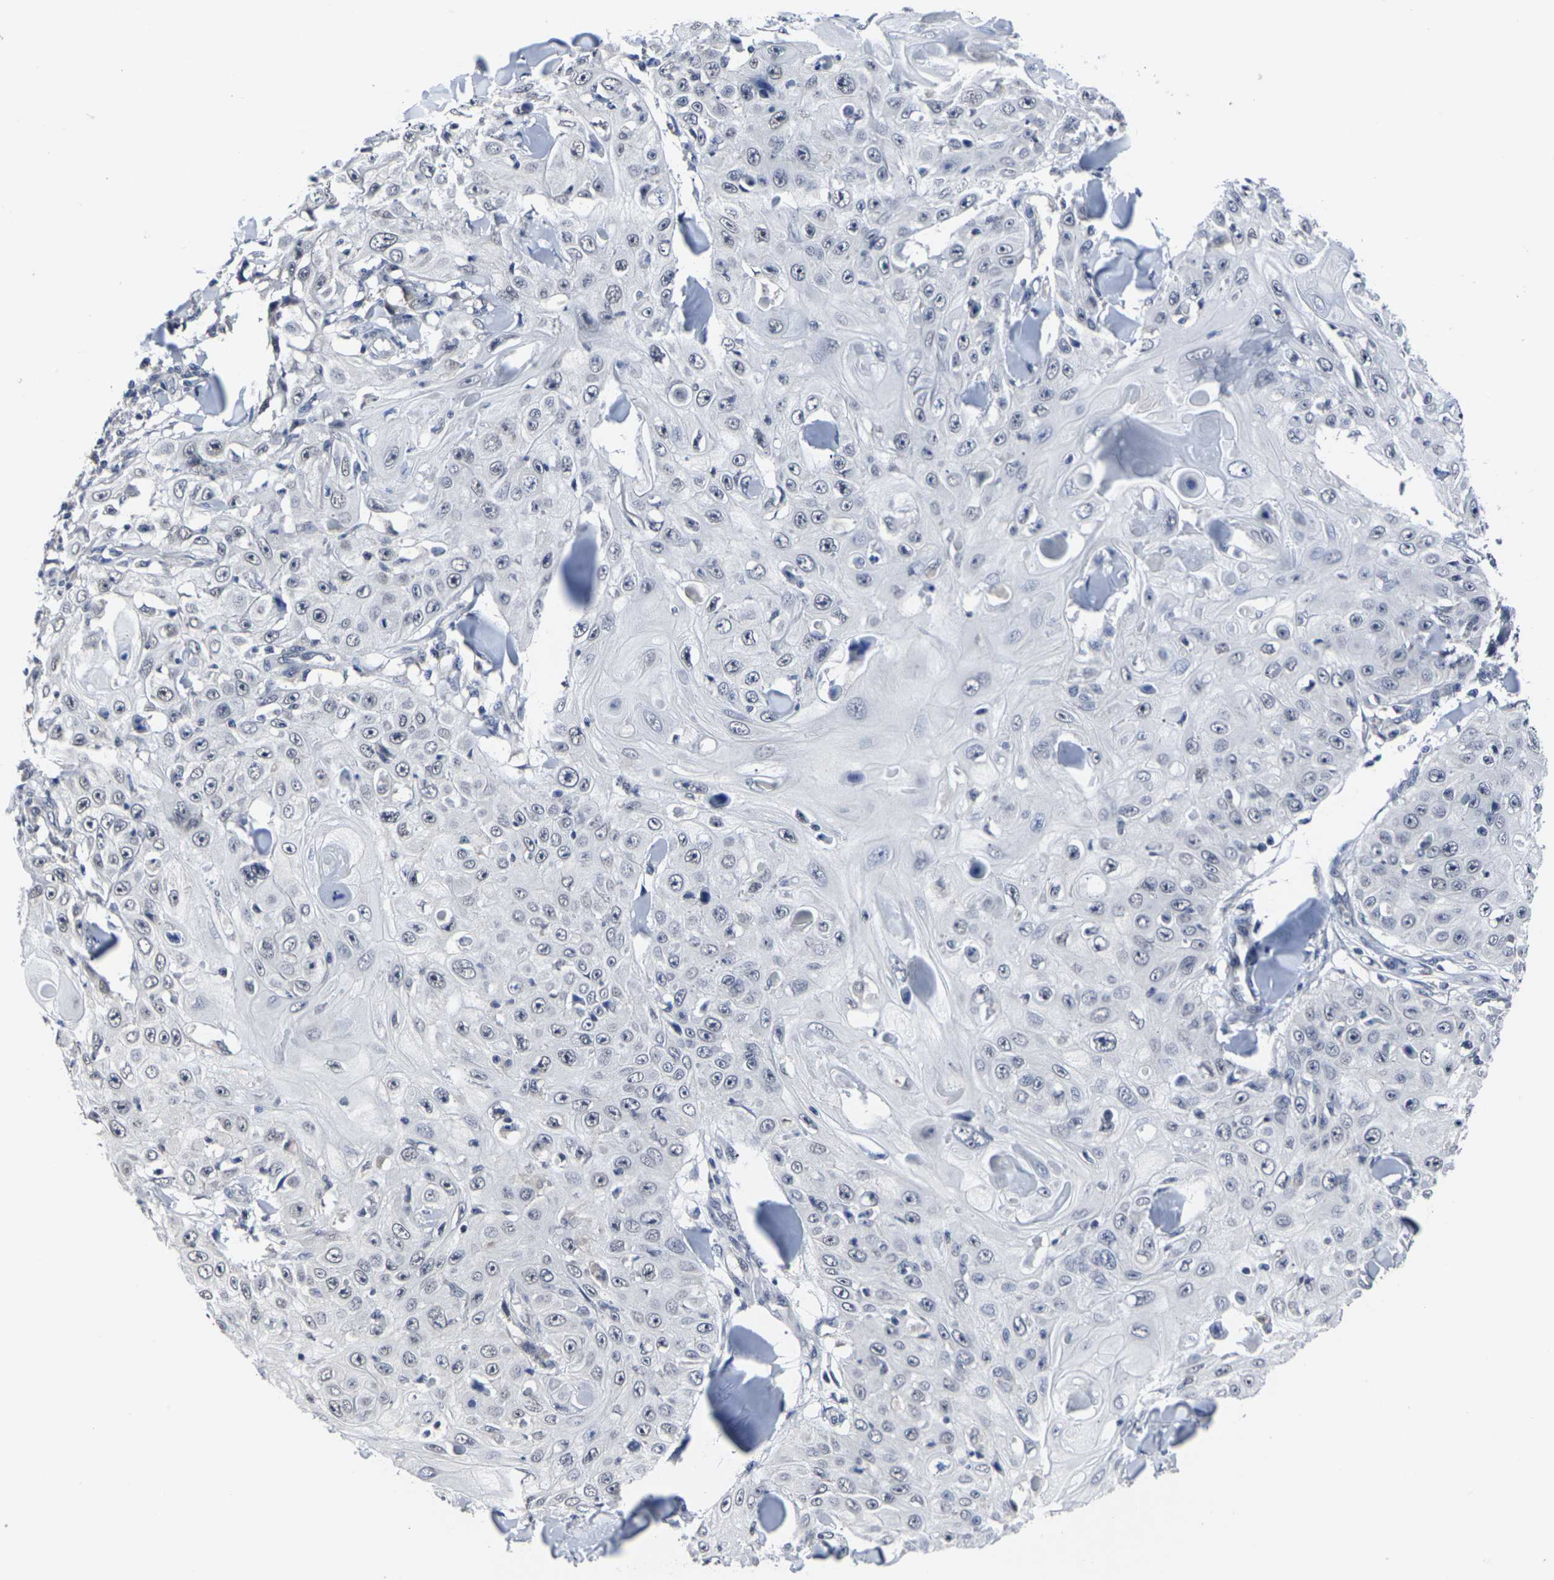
{"staining": {"intensity": "negative", "quantity": "none", "location": "none"}, "tissue": "skin cancer", "cell_type": "Tumor cells", "image_type": "cancer", "snomed": [{"axis": "morphology", "description": "Squamous cell carcinoma, NOS"}, {"axis": "topography", "description": "Skin"}], "caption": "A micrograph of skin cancer stained for a protein exhibits no brown staining in tumor cells.", "gene": "MSANTD4", "patient": {"sex": "male", "age": 86}}